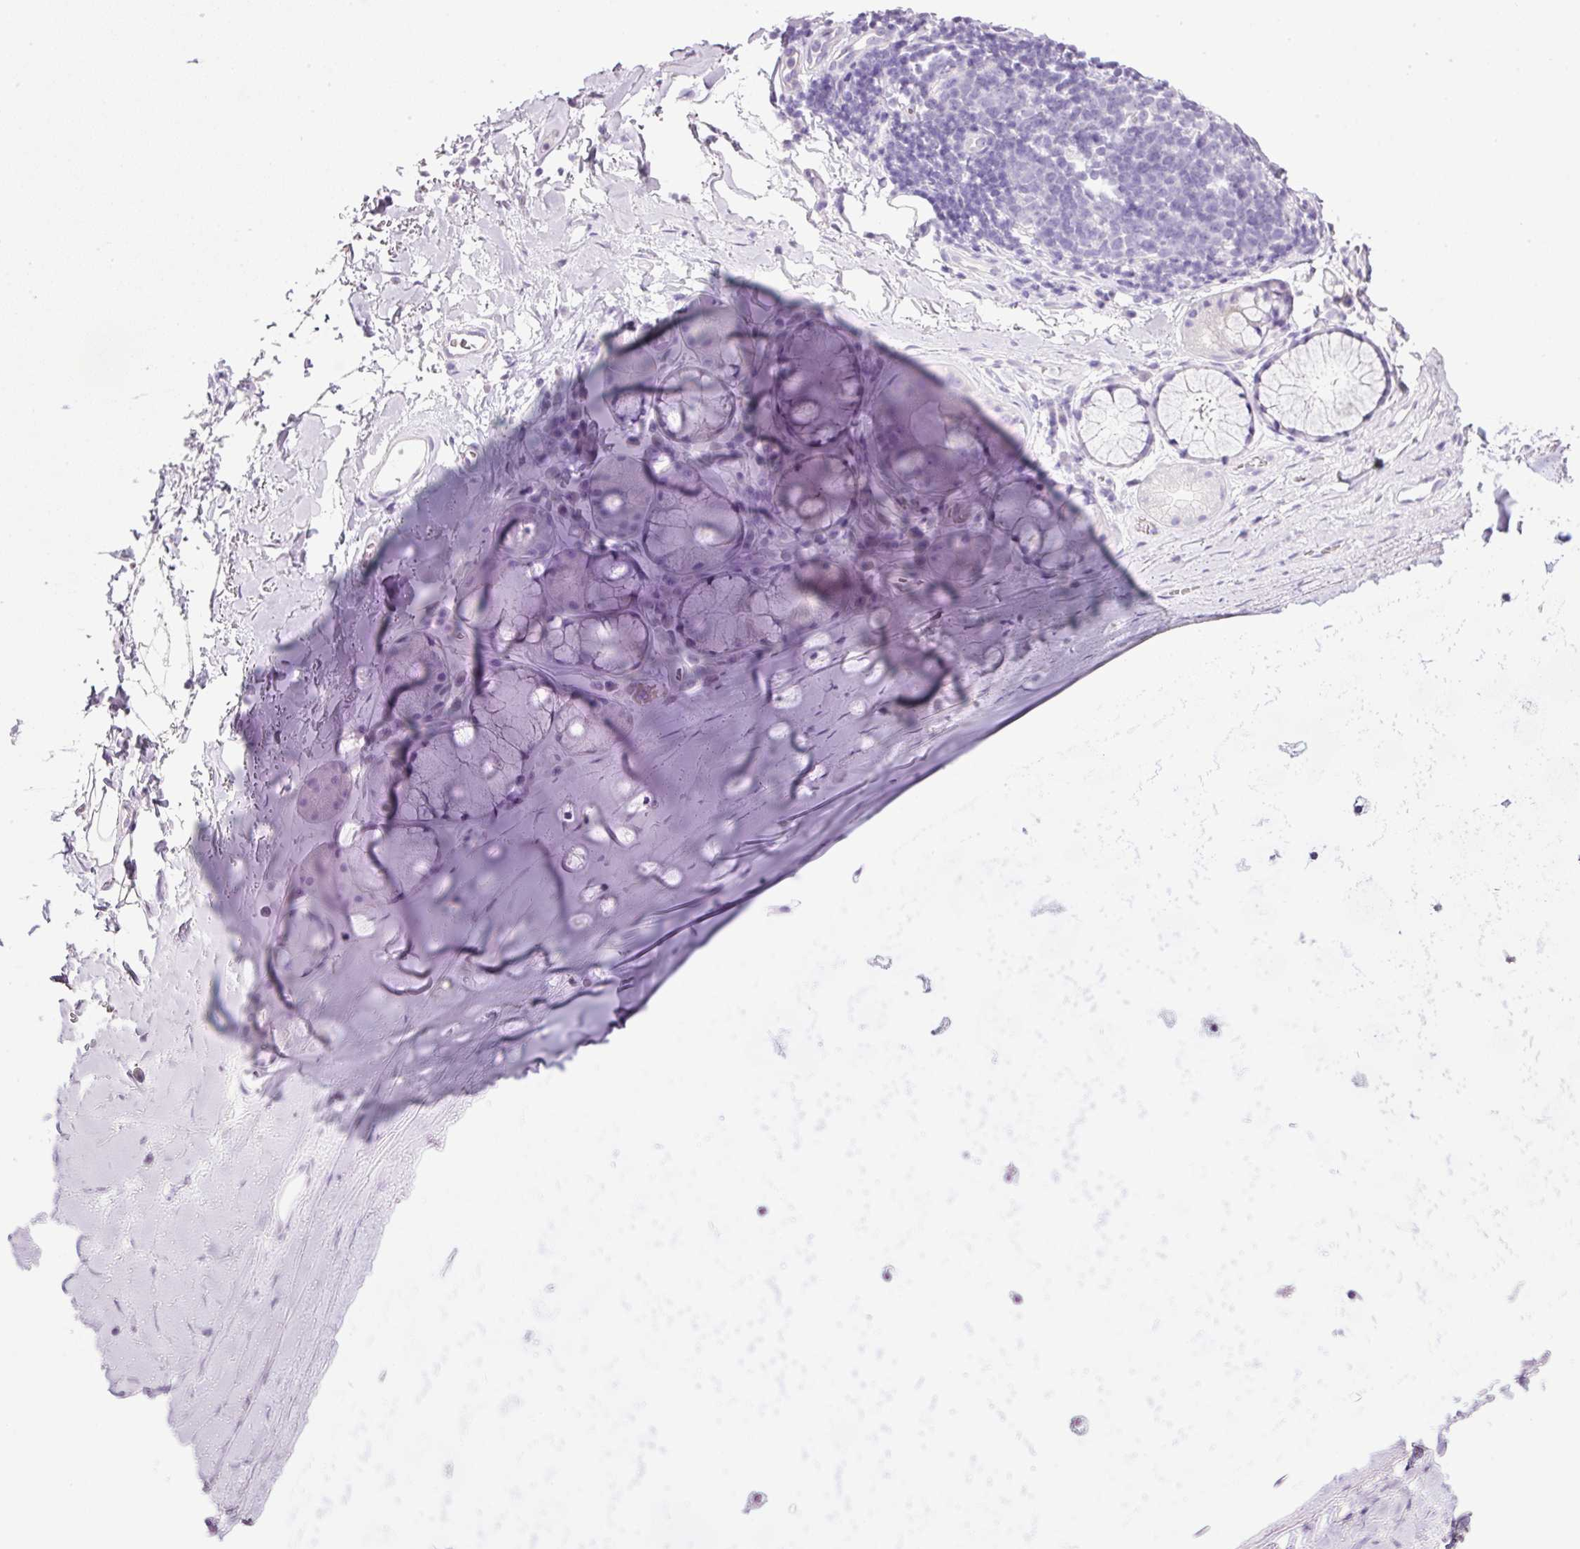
{"staining": {"intensity": "negative", "quantity": "none", "location": "none"}, "tissue": "adipose tissue", "cell_type": "Adipocytes", "image_type": "normal", "snomed": [{"axis": "morphology", "description": "Normal tissue, NOS"}, {"axis": "topography", "description": "Cartilage tissue"}, {"axis": "topography", "description": "Bronchus"}], "caption": "The histopathology image displays no significant positivity in adipocytes of adipose tissue. (DAB IHC visualized using brightfield microscopy, high magnification).", "gene": "BSND", "patient": {"sex": "male", "age": 58}}